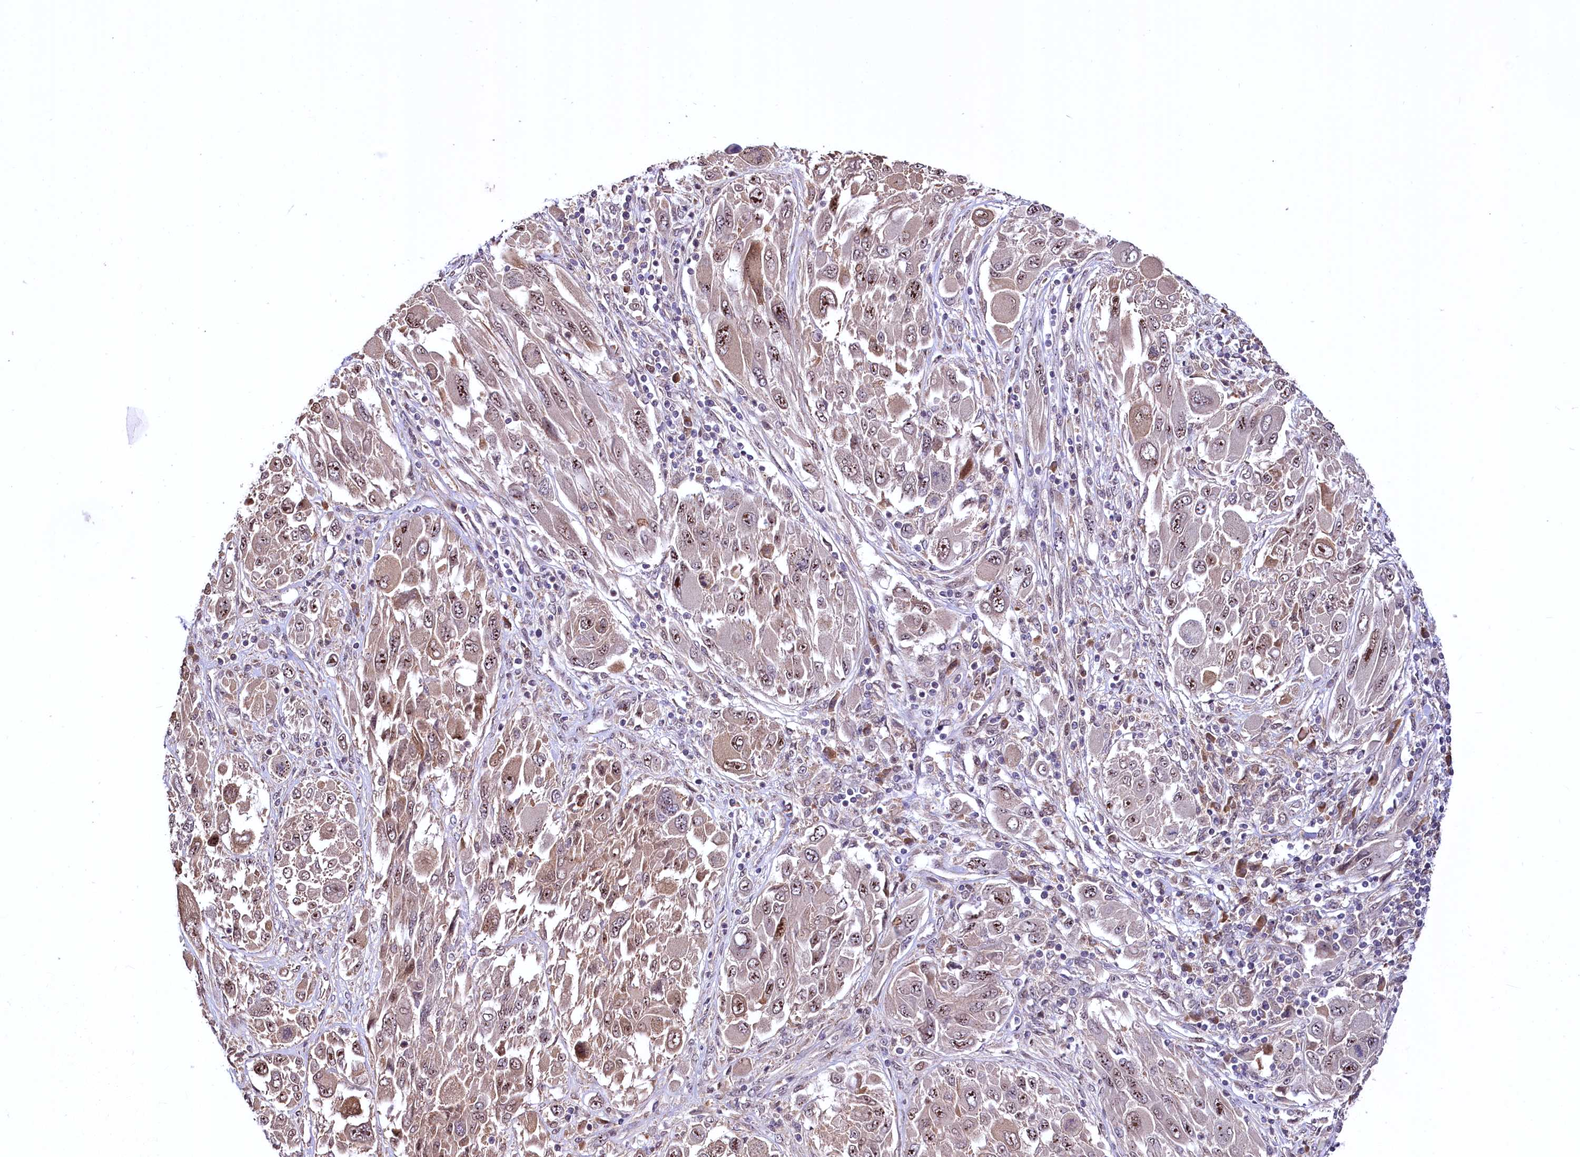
{"staining": {"intensity": "moderate", "quantity": ">75%", "location": "cytoplasmic/membranous,nuclear"}, "tissue": "melanoma", "cell_type": "Tumor cells", "image_type": "cancer", "snomed": [{"axis": "morphology", "description": "Malignant melanoma, NOS"}, {"axis": "topography", "description": "Skin"}], "caption": "Melanoma stained with a protein marker demonstrates moderate staining in tumor cells.", "gene": "N4BP2L1", "patient": {"sex": "female", "age": 91}}